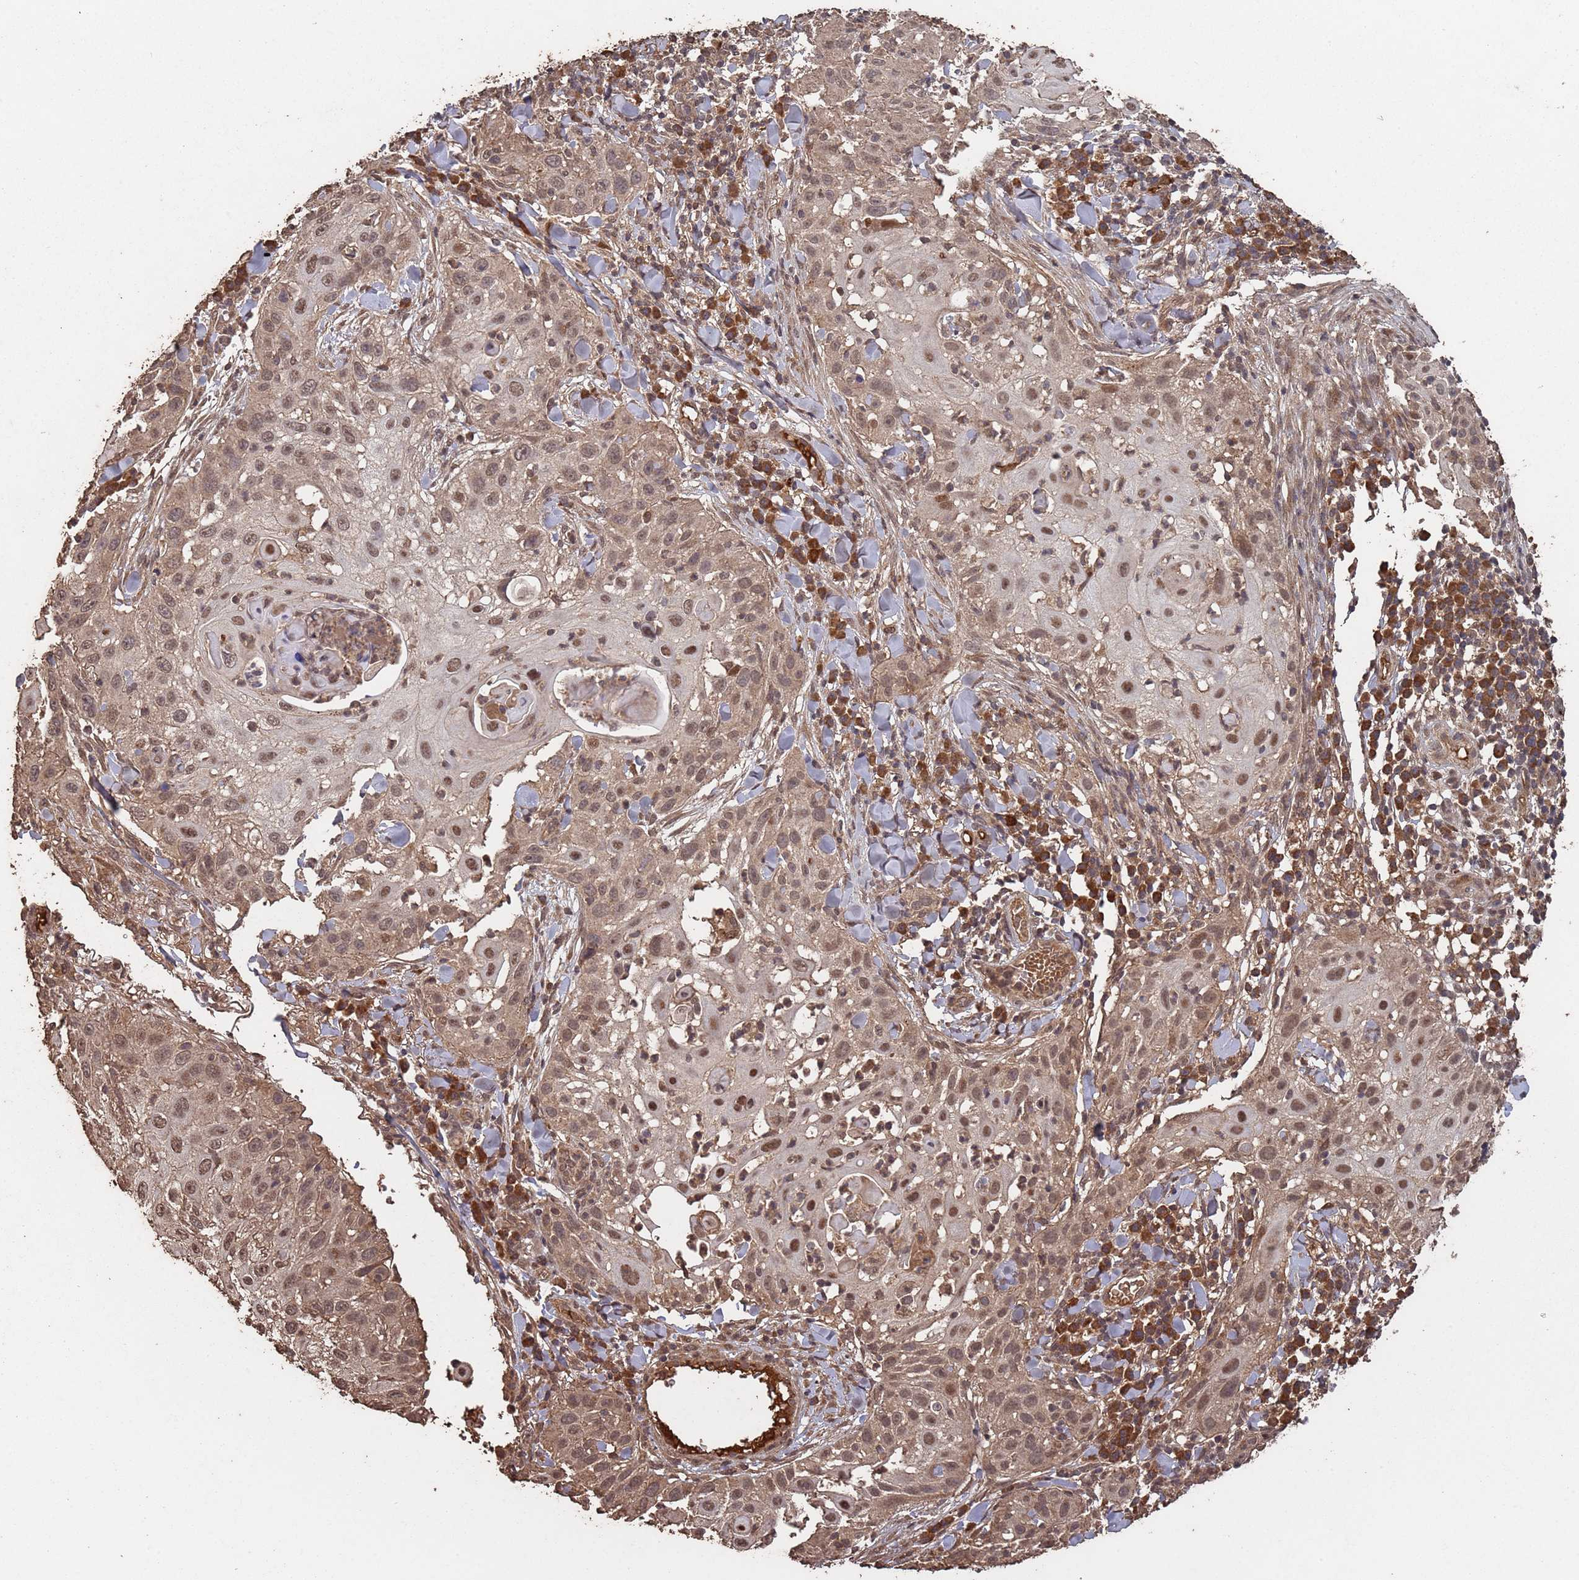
{"staining": {"intensity": "moderate", "quantity": ">75%", "location": "nuclear"}, "tissue": "skin cancer", "cell_type": "Tumor cells", "image_type": "cancer", "snomed": [{"axis": "morphology", "description": "Squamous cell carcinoma, NOS"}, {"axis": "topography", "description": "Skin"}], "caption": "About >75% of tumor cells in skin squamous cell carcinoma show moderate nuclear protein staining as visualized by brown immunohistochemical staining.", "gene": "FRAT1", "patient": {"sex": "female", "age": 44}}